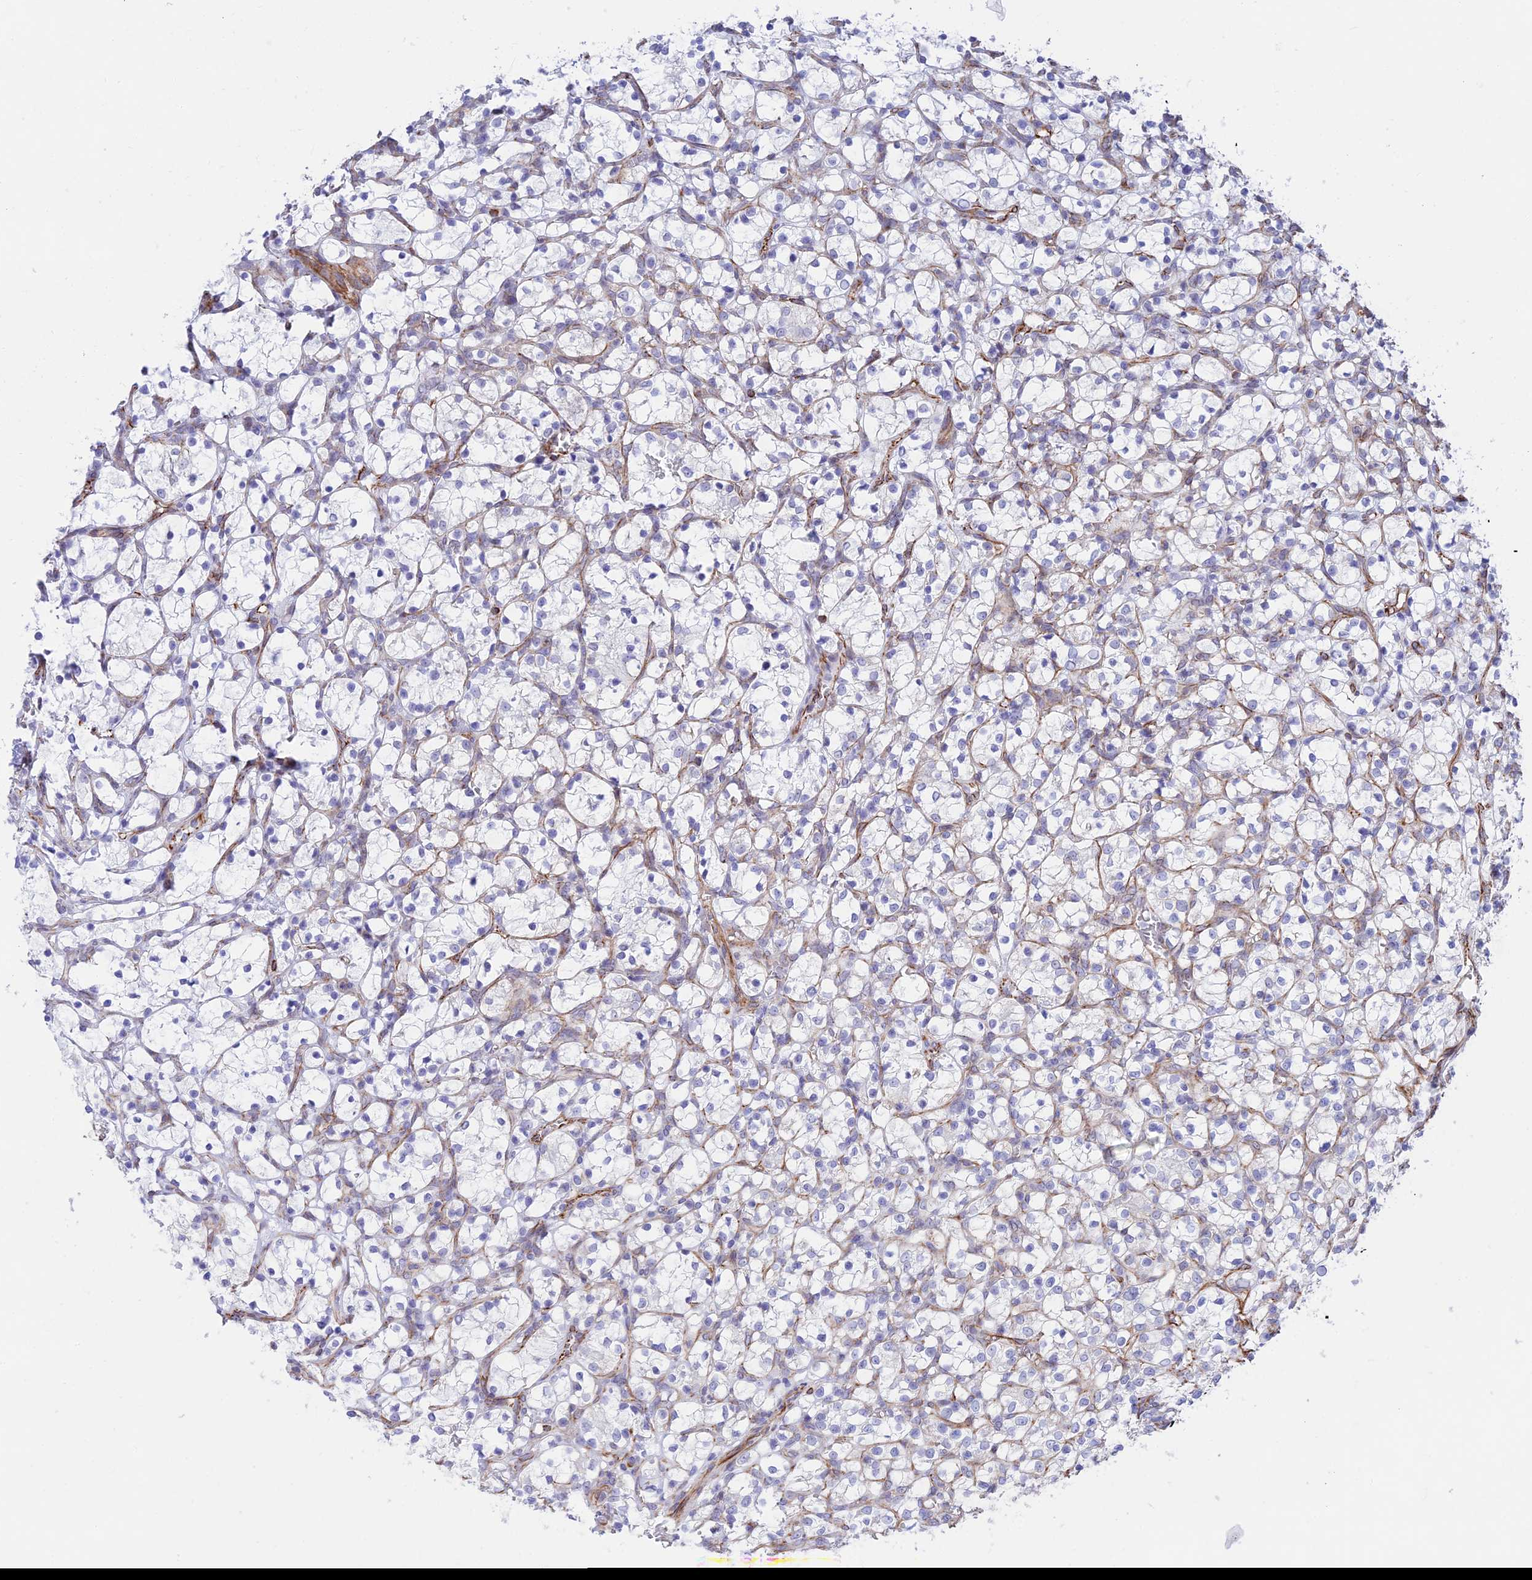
{"staining": {"intensity": "negative", "quantity": "none", "location": "none"}, "tissue": "renal cancer", "cell_type": "Tumor cells", "image_type": "cancer", "snomed": [{"axis": "morphology", "description": "Adenocarcinoma, NOS"}, {"axis": "topography", "description": "Kidney"}], "caption": "Tumor cells are negative for protein expression in human renal cancer.", "gene": "ZNF652", "patient": {"sex": "female", "age": 69}}